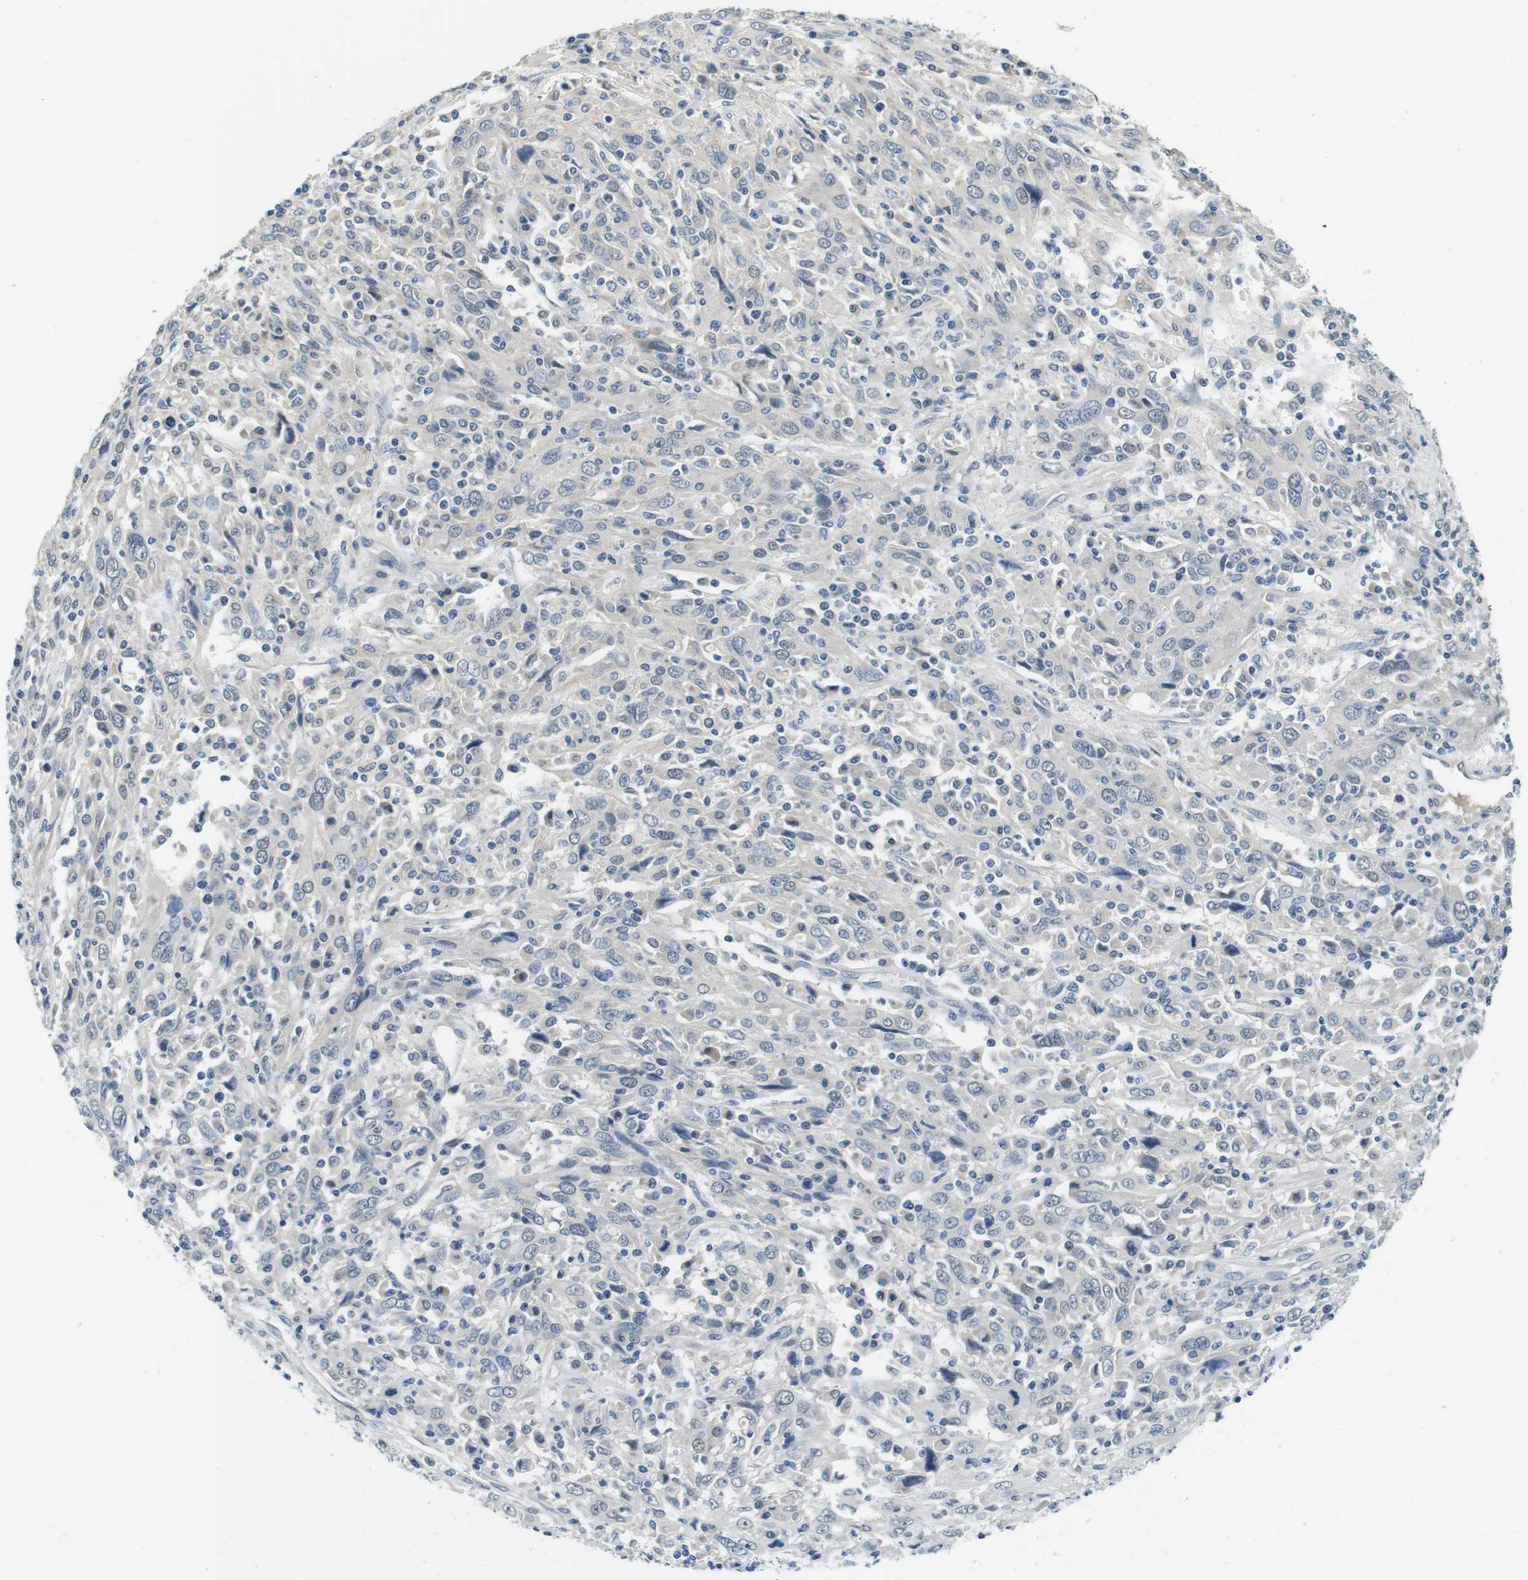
{"staining": {"intensity": "negative", "quantity": "none", "location": "none"}, "tissue": "cervical cancer", "cell_type": "Tumor cells", "image_type": "cancer", "snomed": [{"axis": "morphology", "description": "Squamous cell carcinoma, NOS"}, {"axis": "topography", "description": "Cervix"}], "caption": "This is a image of immunohistochemistry staining of cervical cancer, which shows no expression in tumor cells.", "gene": "DTNA", "patient": {"sex": "female", "age": 46}}